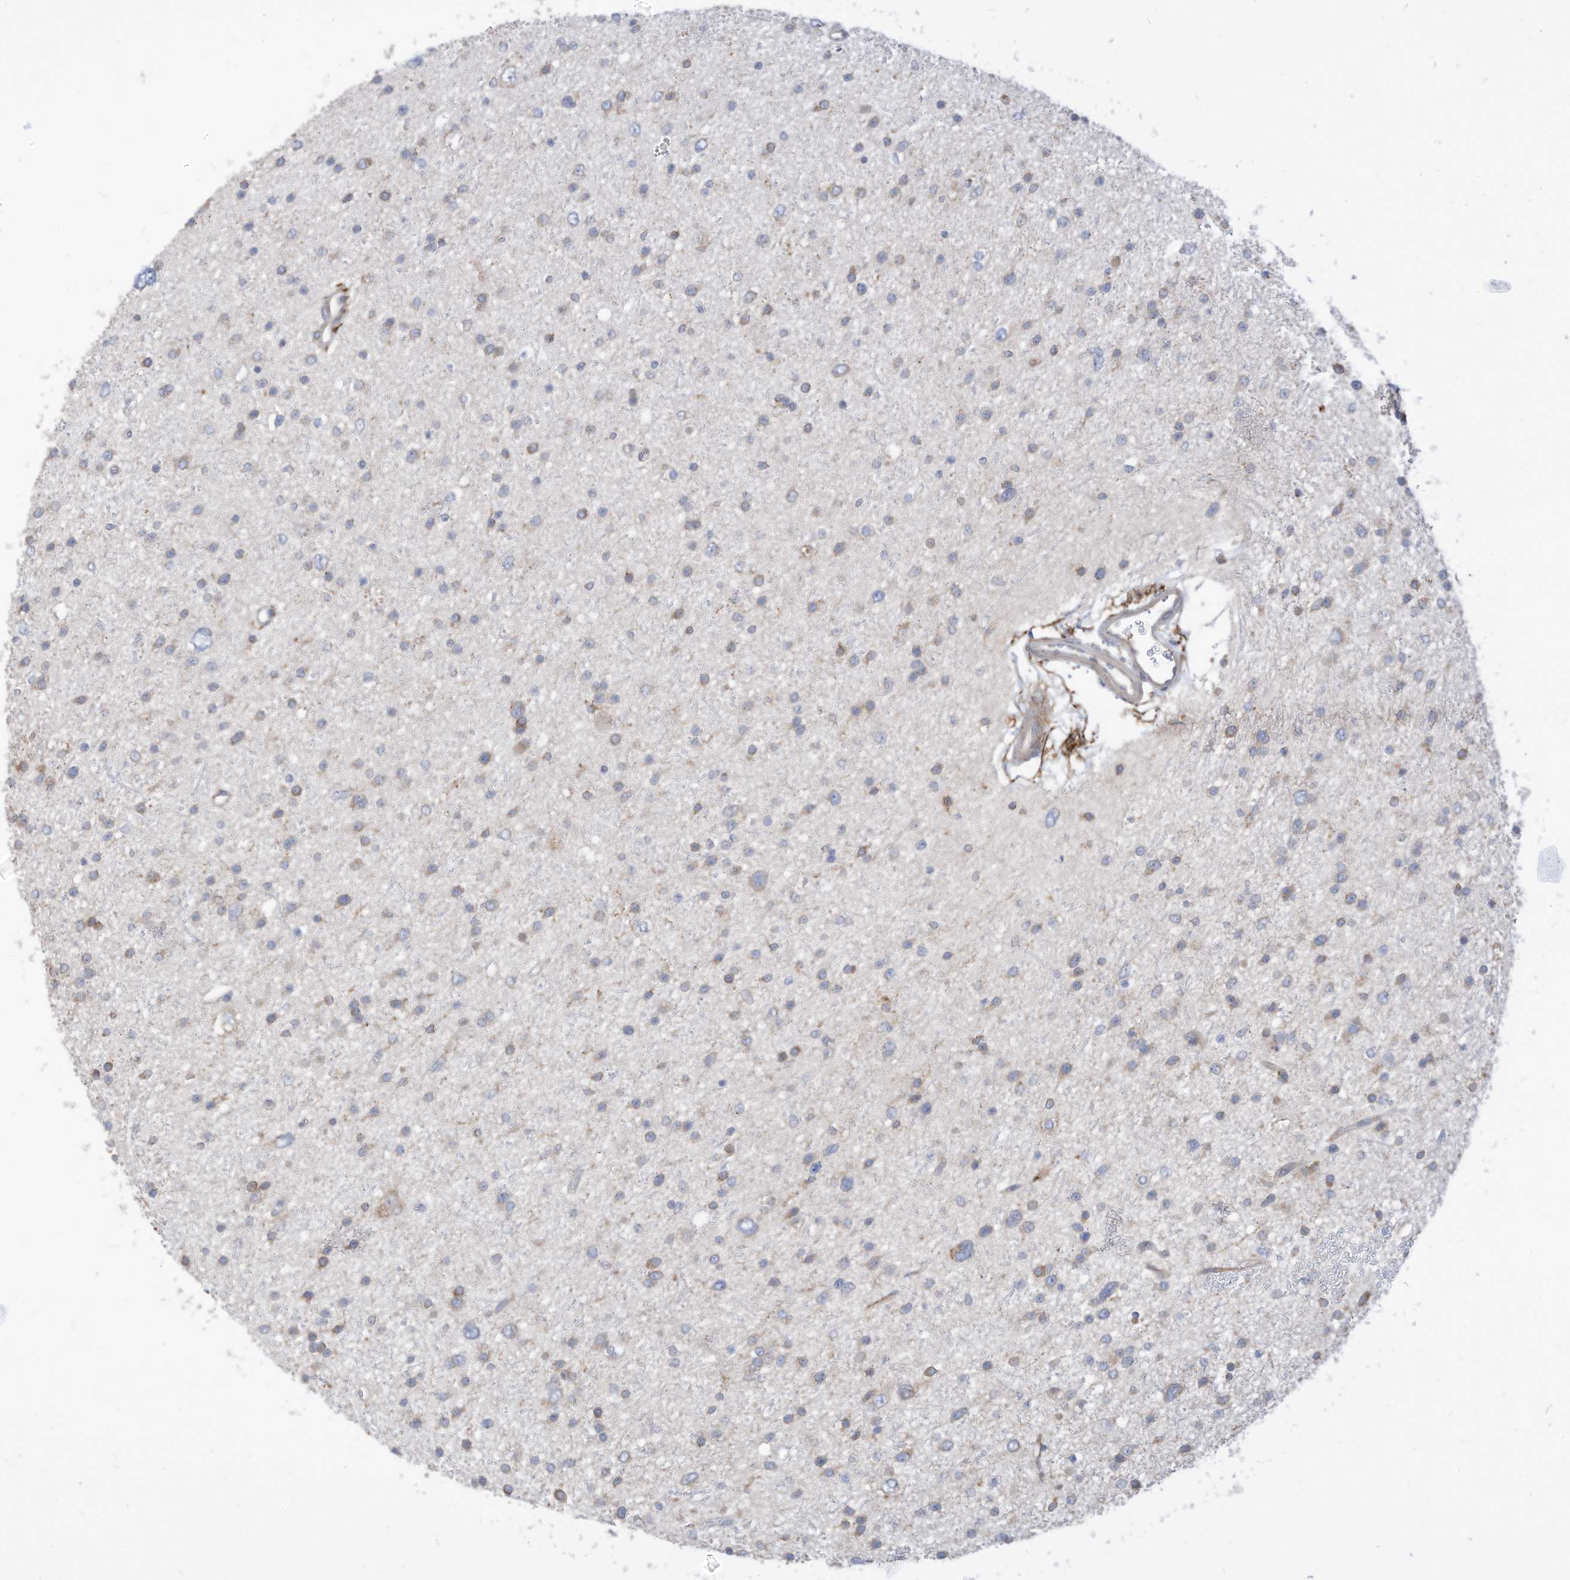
{"staining": {"intensity": "weak", "quantity": "<25%", "location": "cytoplasmic/membranous"}, "tissue": "glioma", "cell_type": "Tumor cells", "image_type": "cancer", "snomed": [{"axis": "morphology", "description": "Glioma, malignant, Low grade"}, {"axis": "topography", "description": "Brain"}], "caption": "Micrograph shows no protein staining in tumor cells of glioma tissue.", "gene": "TRNAU1AP", "patient": {"sex": "female", "age": 37}}